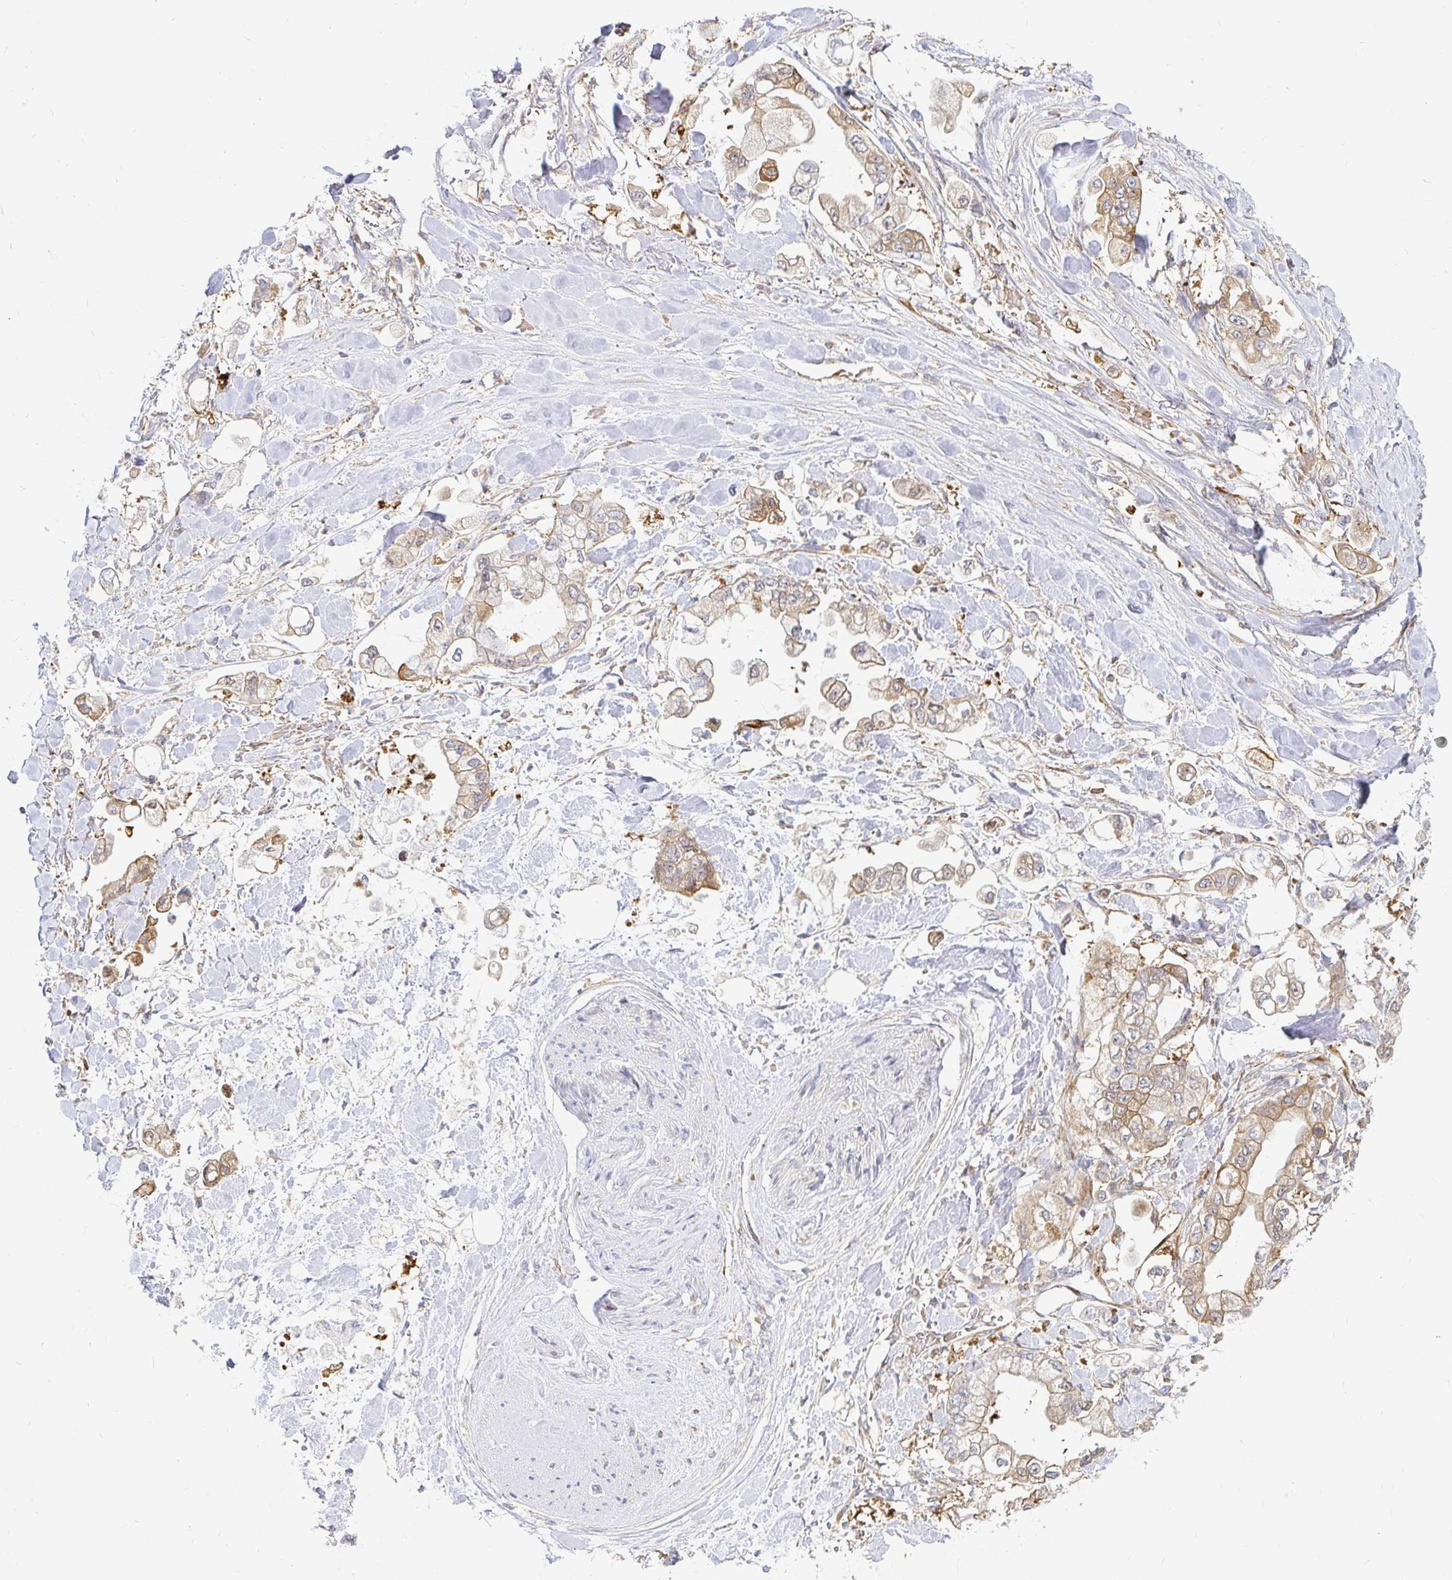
{"staining": {"intensity": "moderate", "quantity": "25%-75%", "location": "cytoplasmic/membranous"}, "tissue": "stomach cancer", "cell_type": "Tumor cells", "image_type": "cancer", "snomed": [{"axis": "morphology", "description": "Adenocarcinoma, NOS"}, {"axis": "topography", "description": "Stomach"}], "caption": "A micrograph of adenocarcinoma (stomach) stained for a protein displays moderate cytoplasmic/membranous brown staining in tumor cells.", "gene": "CAST", "patient": {"sex": "male", "age": 62}}